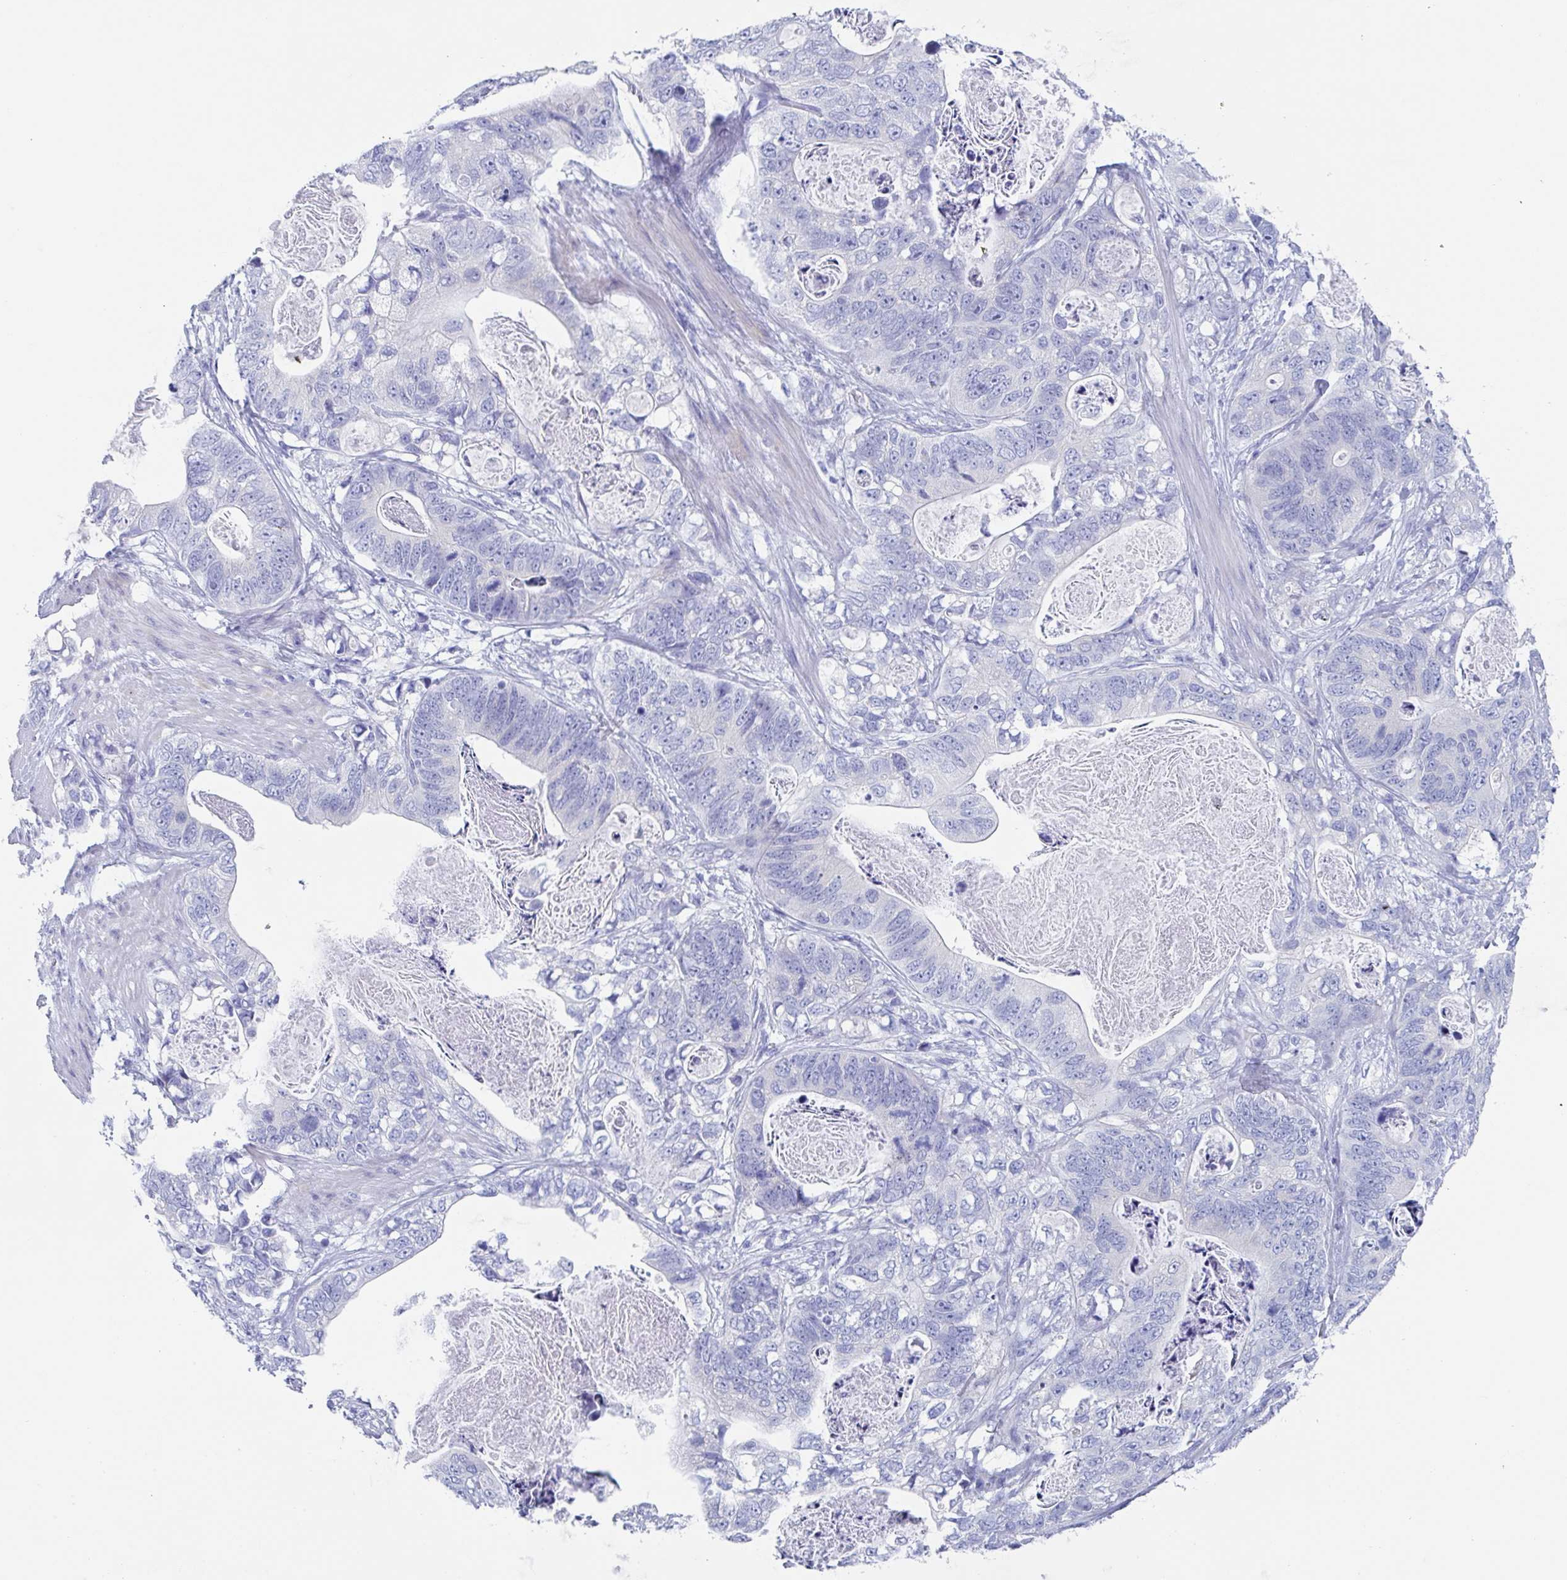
{"staining": {"intensity": "negative", "quantity": "none", "location": "none"}, "tissue": "stomach cancer", "cell_type": "Tumor cells", "image_type": "cancer", "snomed": [{"axis": "morphology", "description": "Normal tissue, NOS"}, {"axis": "morphology", "description": "Adenocarcinoma, NOS"}, {"axis": "topography", "description": "Stomach"}], "caption": "A histopathology image of stomach adenocarcinoma stained for a protein demonstrates no brown staining in tumor cells.", "gene": "ZPBP", "patient": {"sex": "female", "age": 89}}